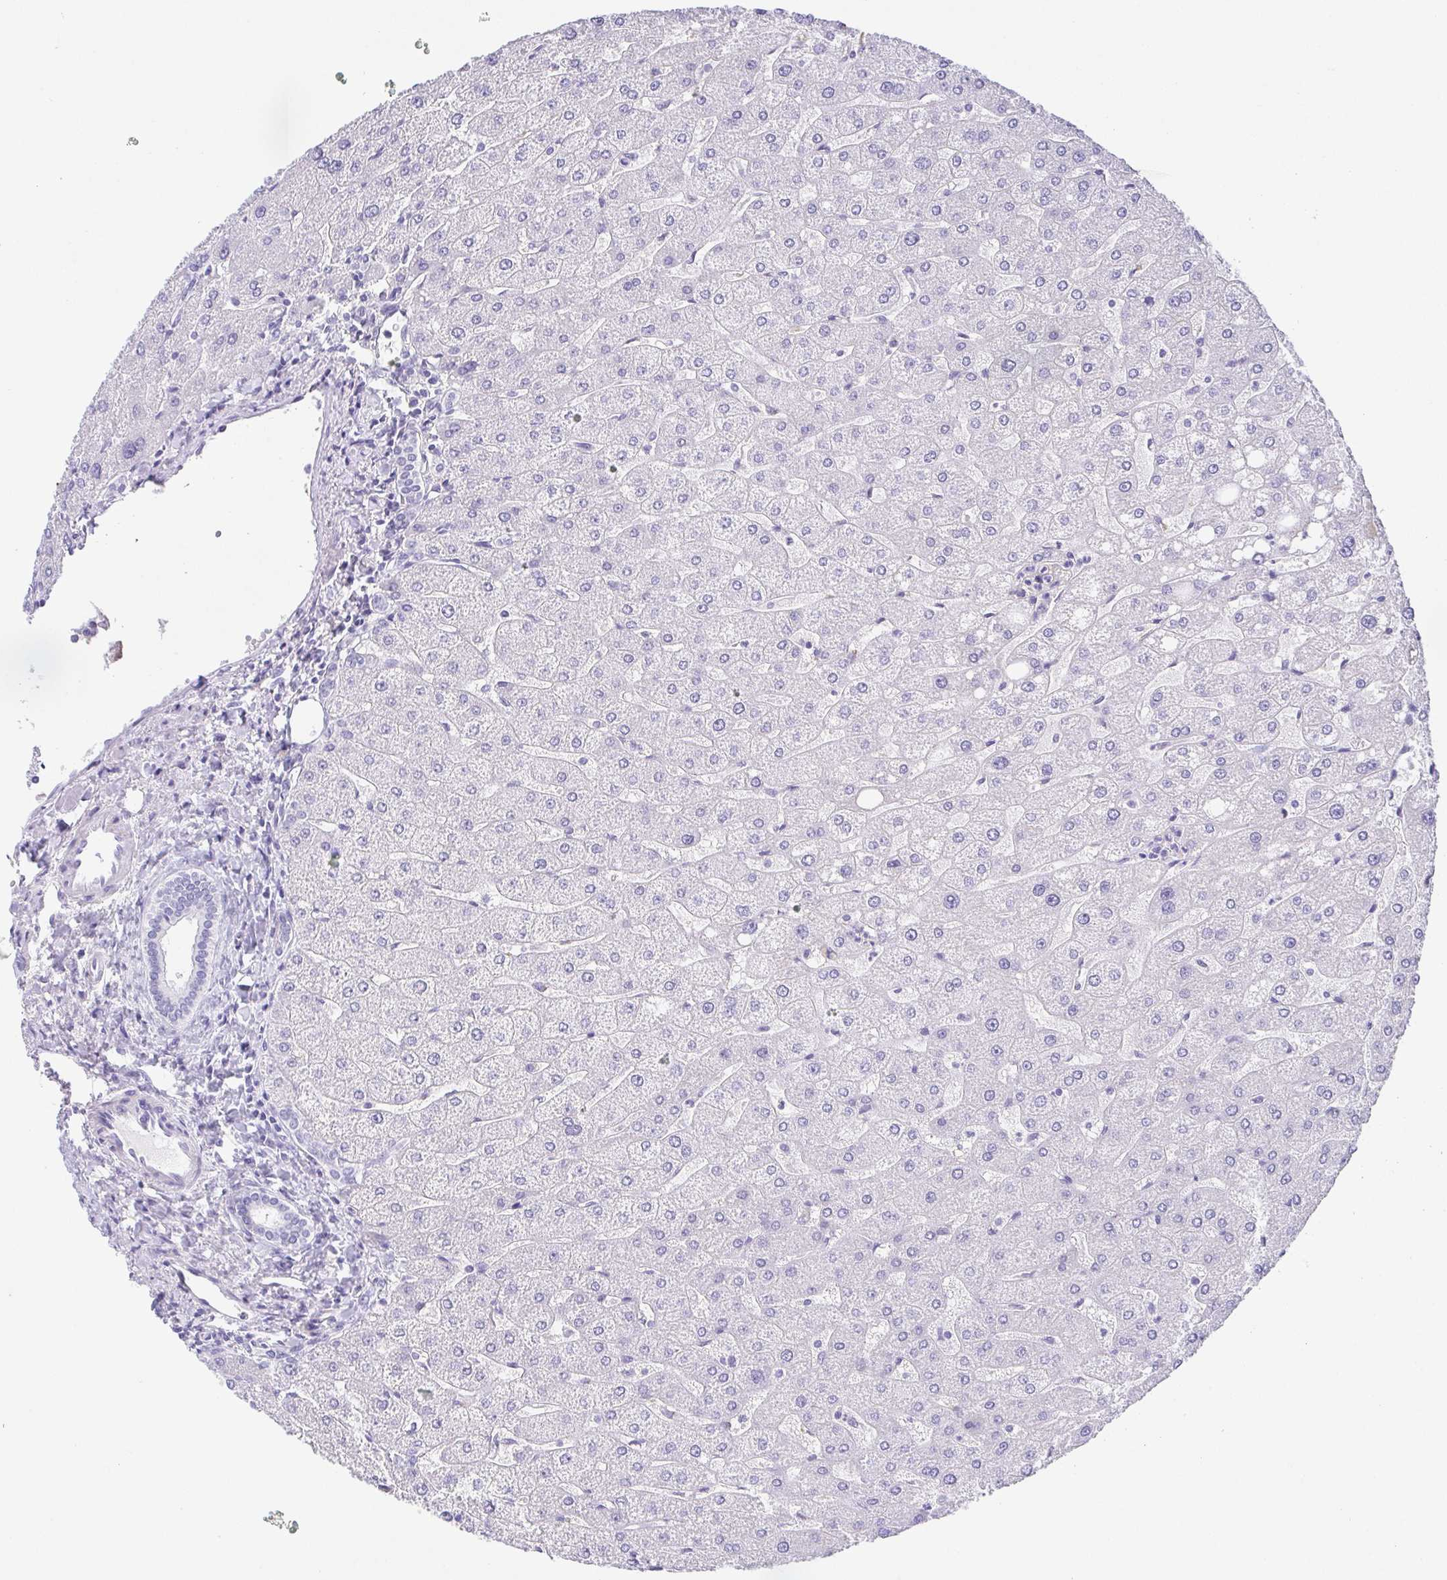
{"staining": {"intensity": "negative", "quantity": "none", "location": "none"}, "tissue": "liver", "cell_type": "Cholangiocytes", "image_type": "normal", "snomed": [{"axis": "morphology", "description": "Normal tissue, NOS"}, {"axis": "topography", "description": "Liver"}], "caption": "IHC photomicrograph of benign liver: human liver stained with DAB (3,3'-diaminobenzidine) demonstrates no significant protein expression in cholangiocytes.", "gene": "HAPLN2", "patient": {"sex": "male", "age": 67}}